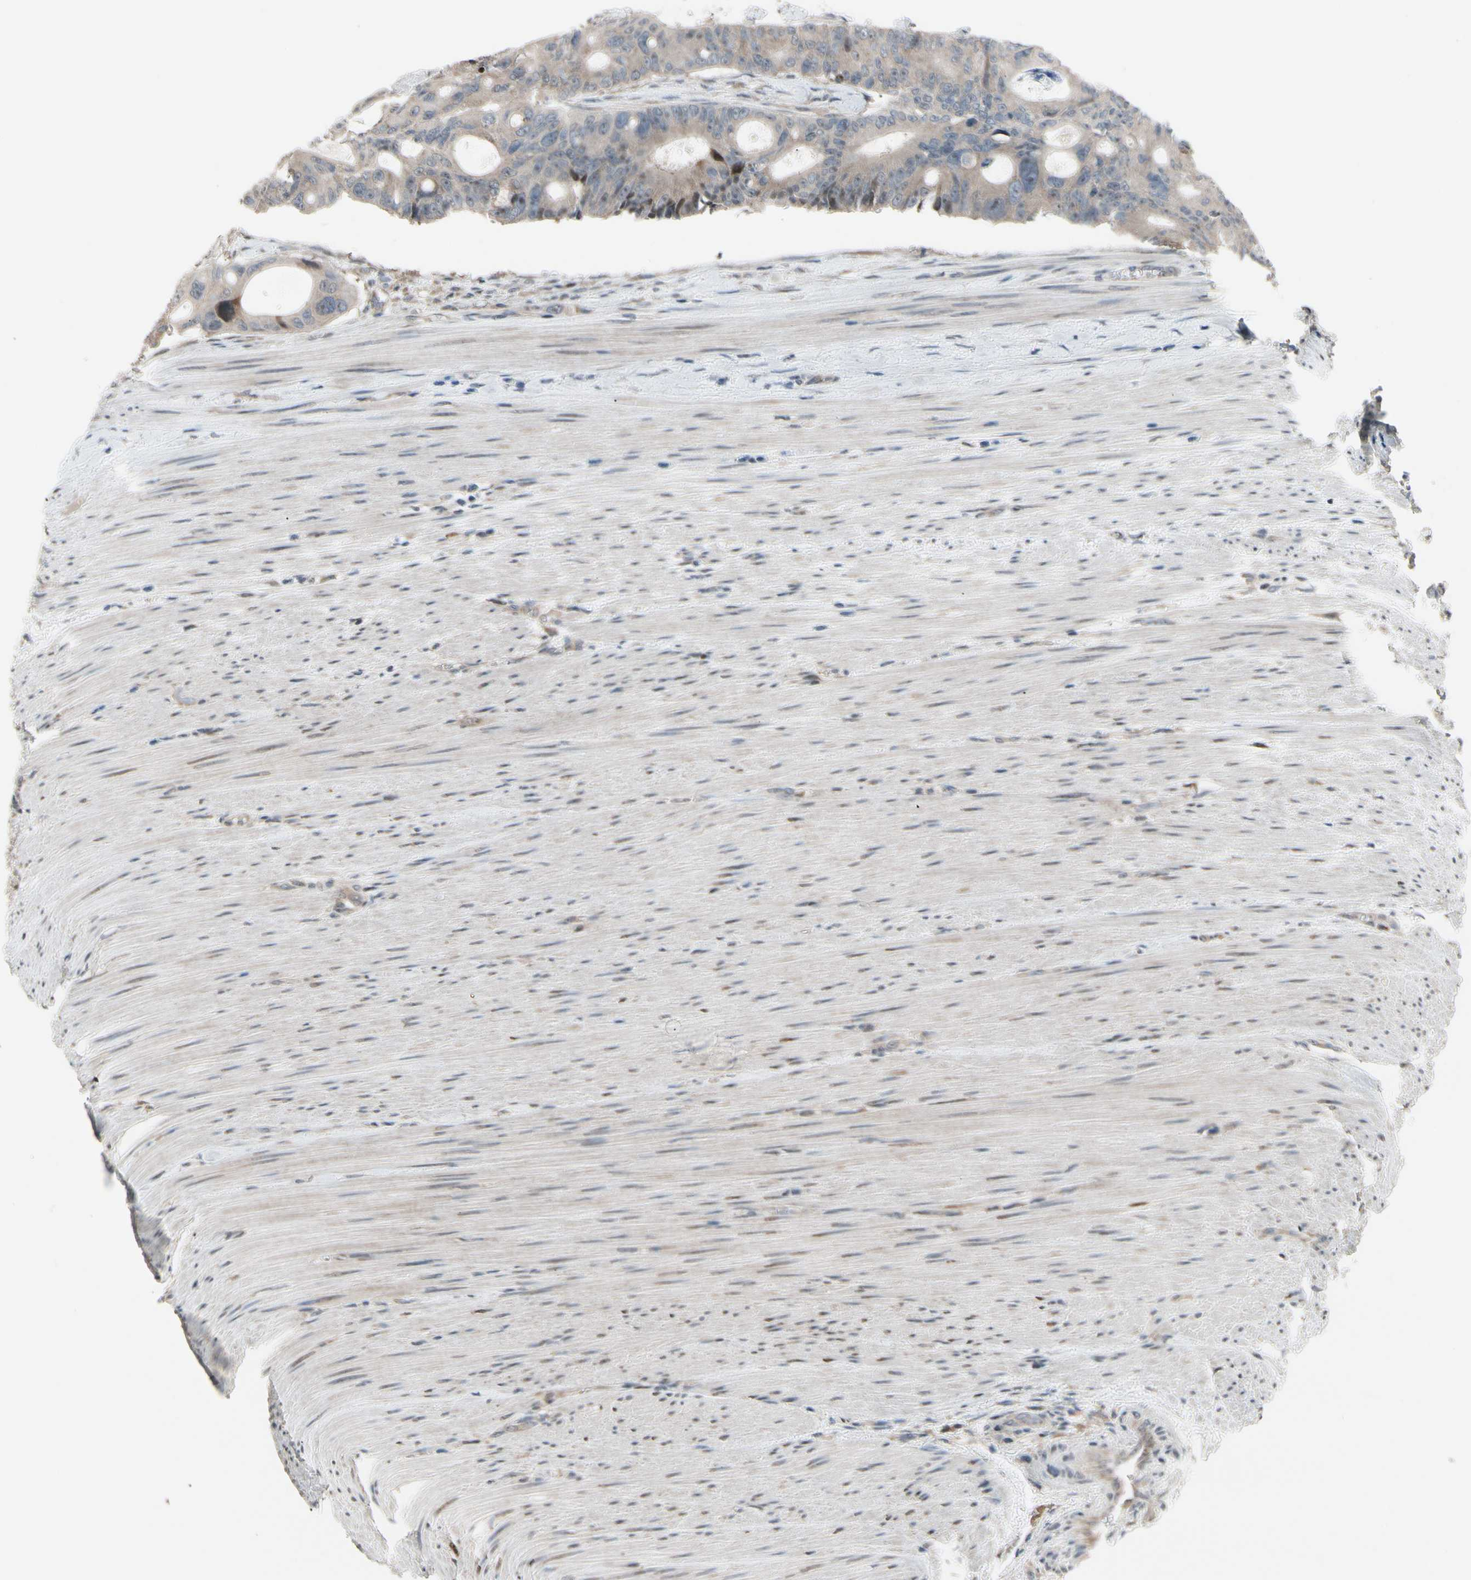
{"staining": {"intensity": "weak", "quantity": ">75%", "location": "cytoplasmic/membranous"}, "tissue": "colorectal cancer", "cell_type": "Tumor cells", "image_type": "cancer", "snomed": [{"axis": "morphology", "description": "Adenocarcinoma, NOS"}, {"axis": "topography", "description": "Colon"}], "caption": "Immunohistochemical staining of colorectal cancer demonstrates weak cytoplasmic/membranous protein staining in approximately >75% of tumor cells.", "gene": "SNX29", "patient": {"sex": "female", "age": 57}}